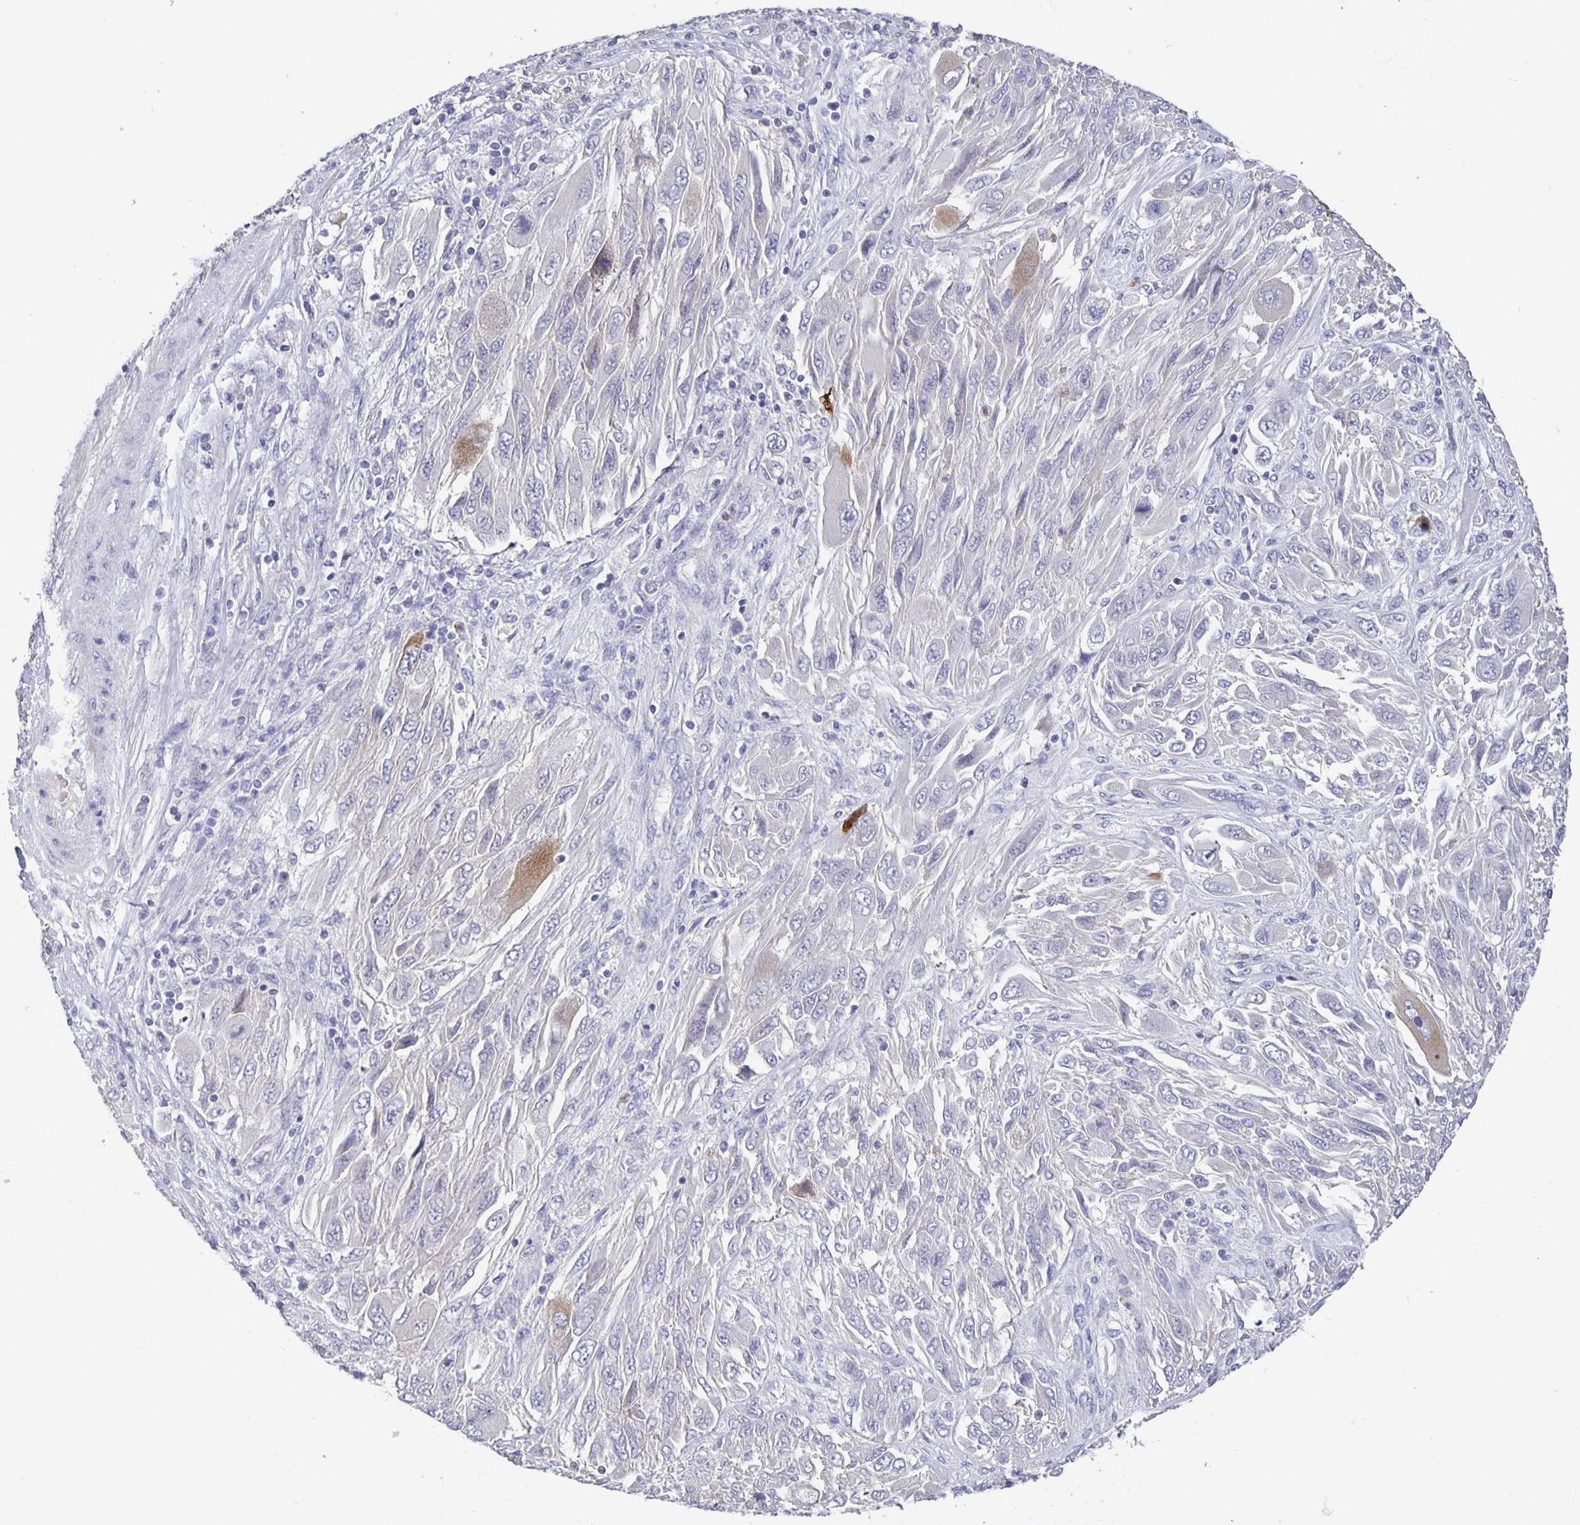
{"staining": {"intensity": "negative", "quantity": "none", "location": "none"}, "tissue": "melanoma", "cell_type": "Tumor cells", "image_type": "cancer", "snomed": [{"axis": "morphology", "description": "Malignant melanoma, NOS"}, {"axis": "topography", "description": "Skin"}], "caption": "High power microscopy histopathology image of an immunohistochemistry (IHC) image of malignant melanoma, revealing no significant positivity in tumor cells. The staining is performed using DAB (3,3'-diaminobenzidine) brown chromogen with nuclei counter-stained in using hematoxylin.", "gene": "GDF15", "patient": {"sex": "female", "age": 91}}